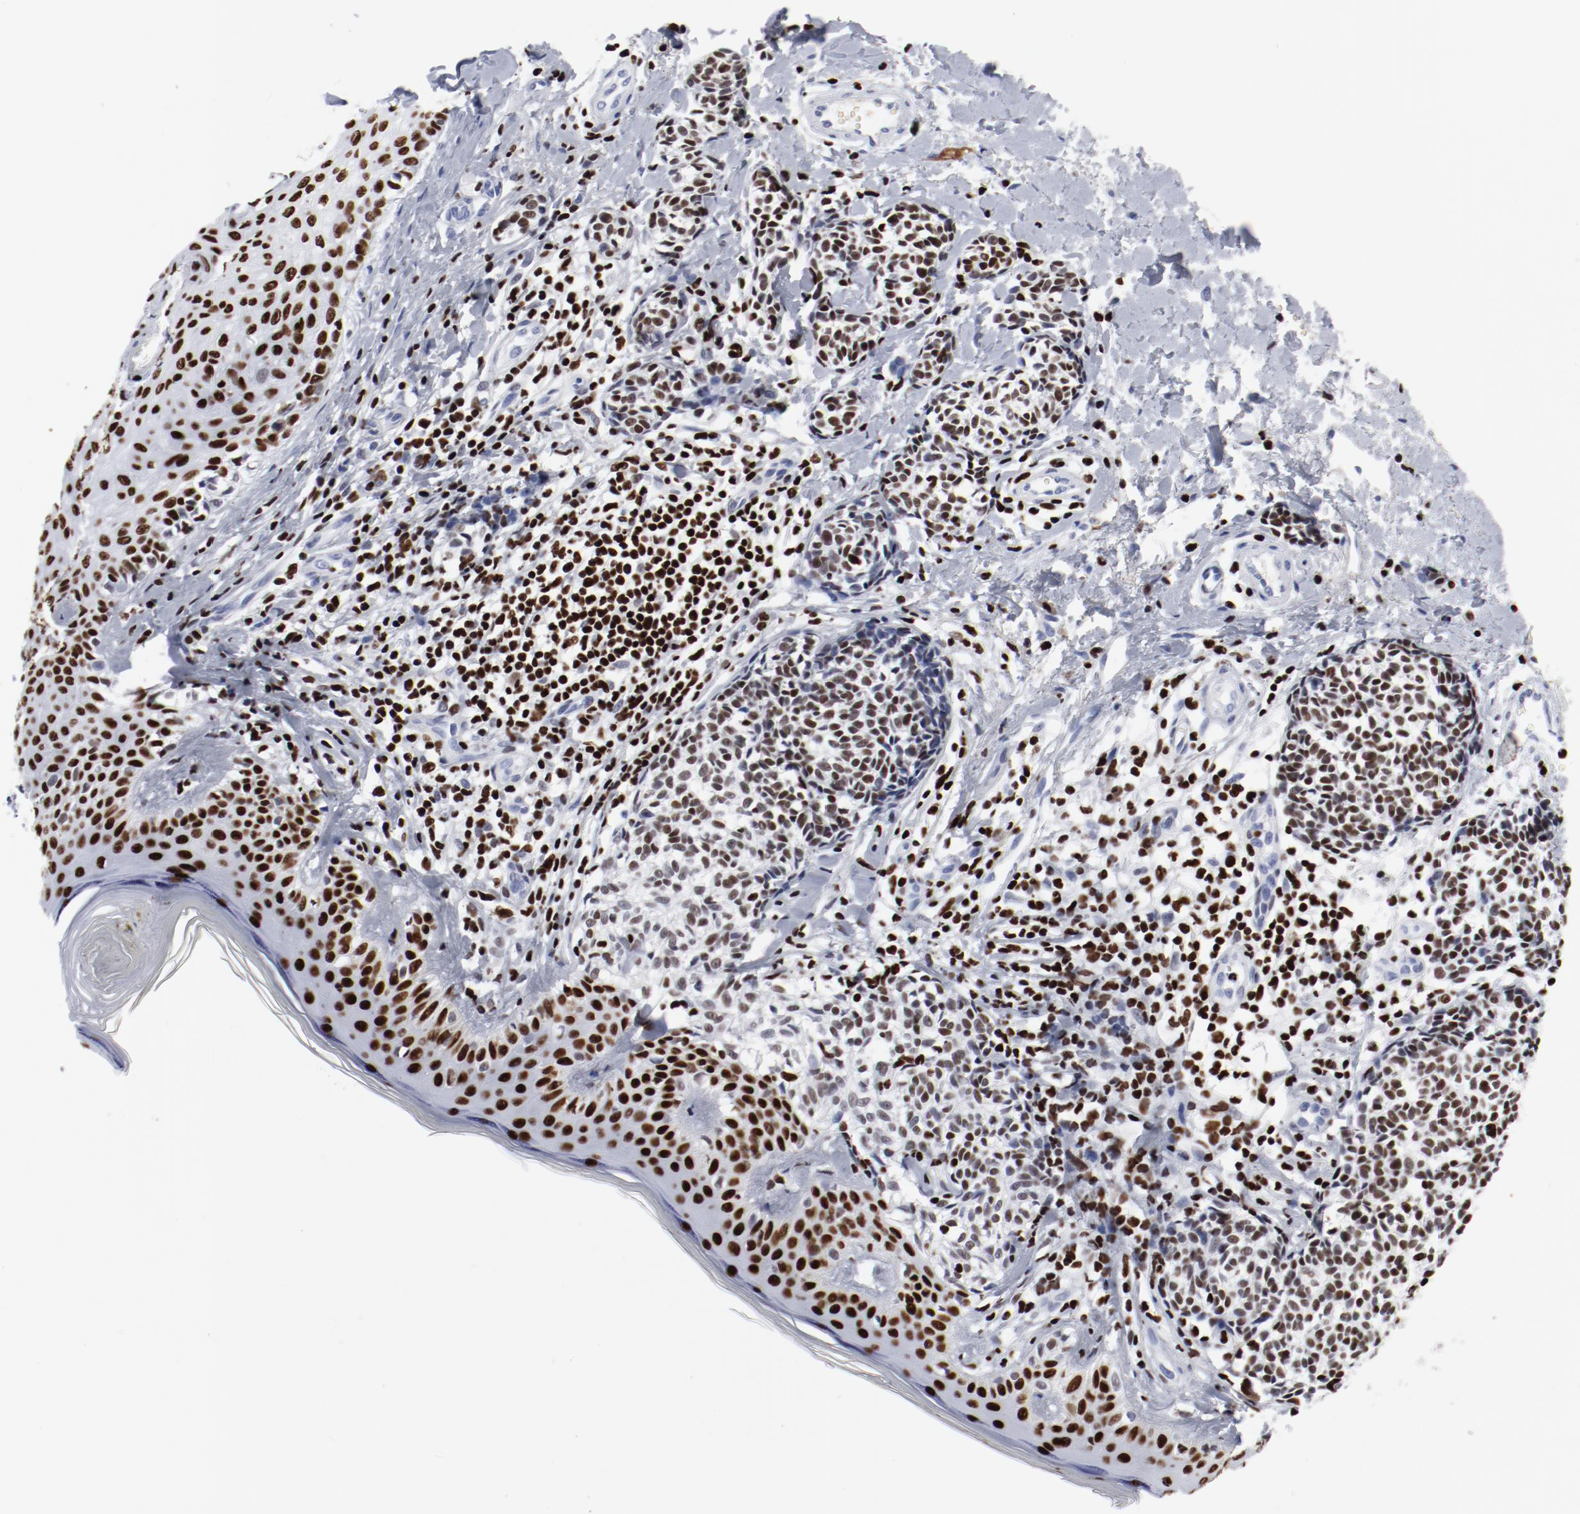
{"staining": {"intensity": "strong", "quantity": ">75%", "location": "nuclear"}, "tissue": "melanoma", "cell_type": "Tumor cells", "image_type": "cancer", "snomed": [{"axis": "morphology", "description": "Malignant melanoma, NOS"}, {"axis": "topography", "description": "Skin"}], "caption": "Human malignant melanoma stained for a protein (brown) shows strong nuclear positive expression in about >75% of tumor cells.", "gene": "SMARCC2", "patient": {"sex": "male", "age": 67}}